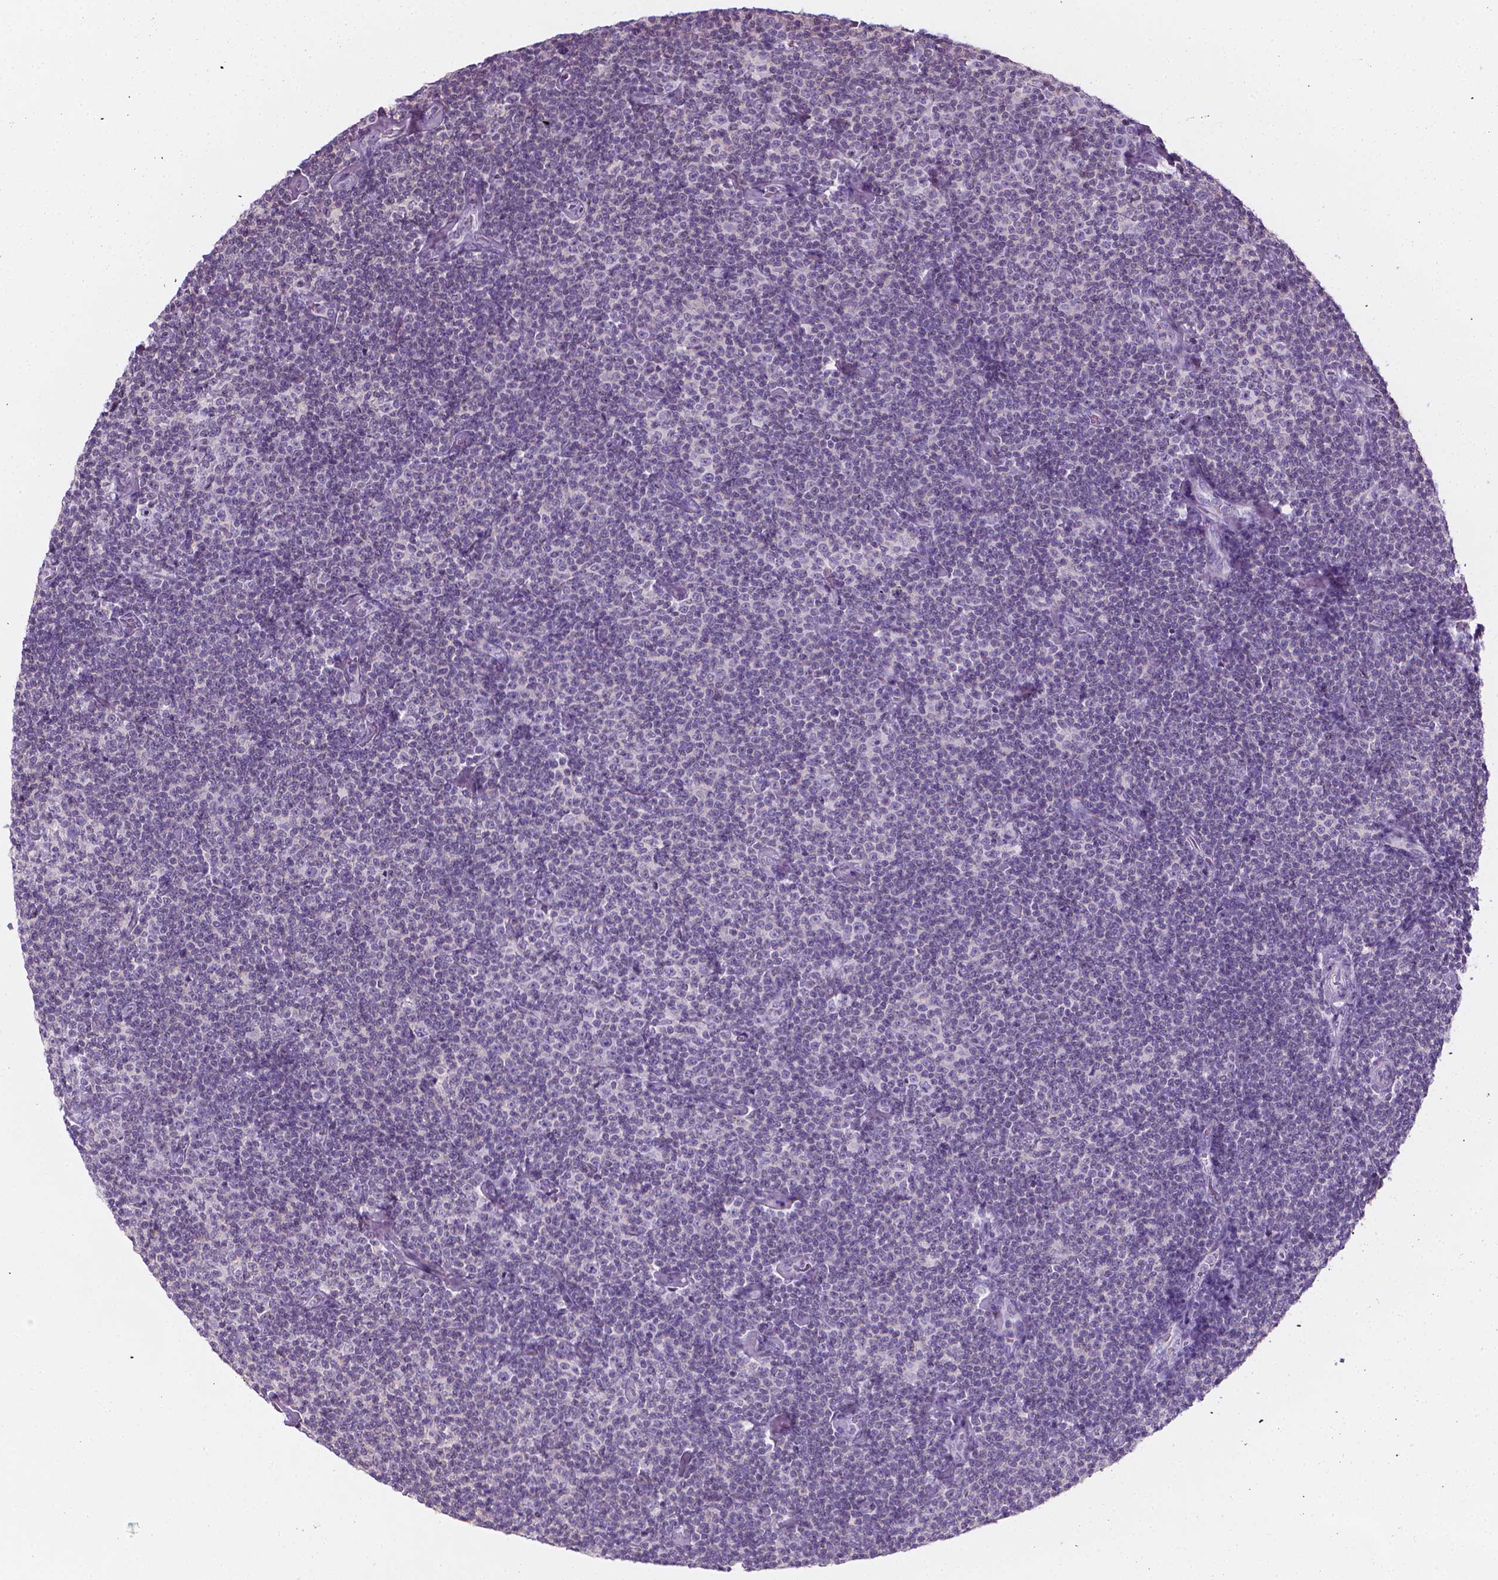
{"staining": {"intensity": "negative", "quantity": "none", "location": "none"}, "tissue": "lymphoma", "cell_type": "Tumor cells", "image_type": "cancer", "snomed": [{"axis": "morphology", "description": "Malignant lymphoma, non-Hodgkin's type, Low grade"}, {"axis": "topography", "description": "Lymph node"}], "caption": "Photomicrograph shows no protein staining in tumor cells of low-grade malignant lymphoma, non-Hodgkin's type tissue. (DAB (3,3'-diaminobenzidine) IHC visualized using brightfield microscopy, high magnification).", "gene": "DCAF8L1", "patient": {"sex": "male", "age": 81}}